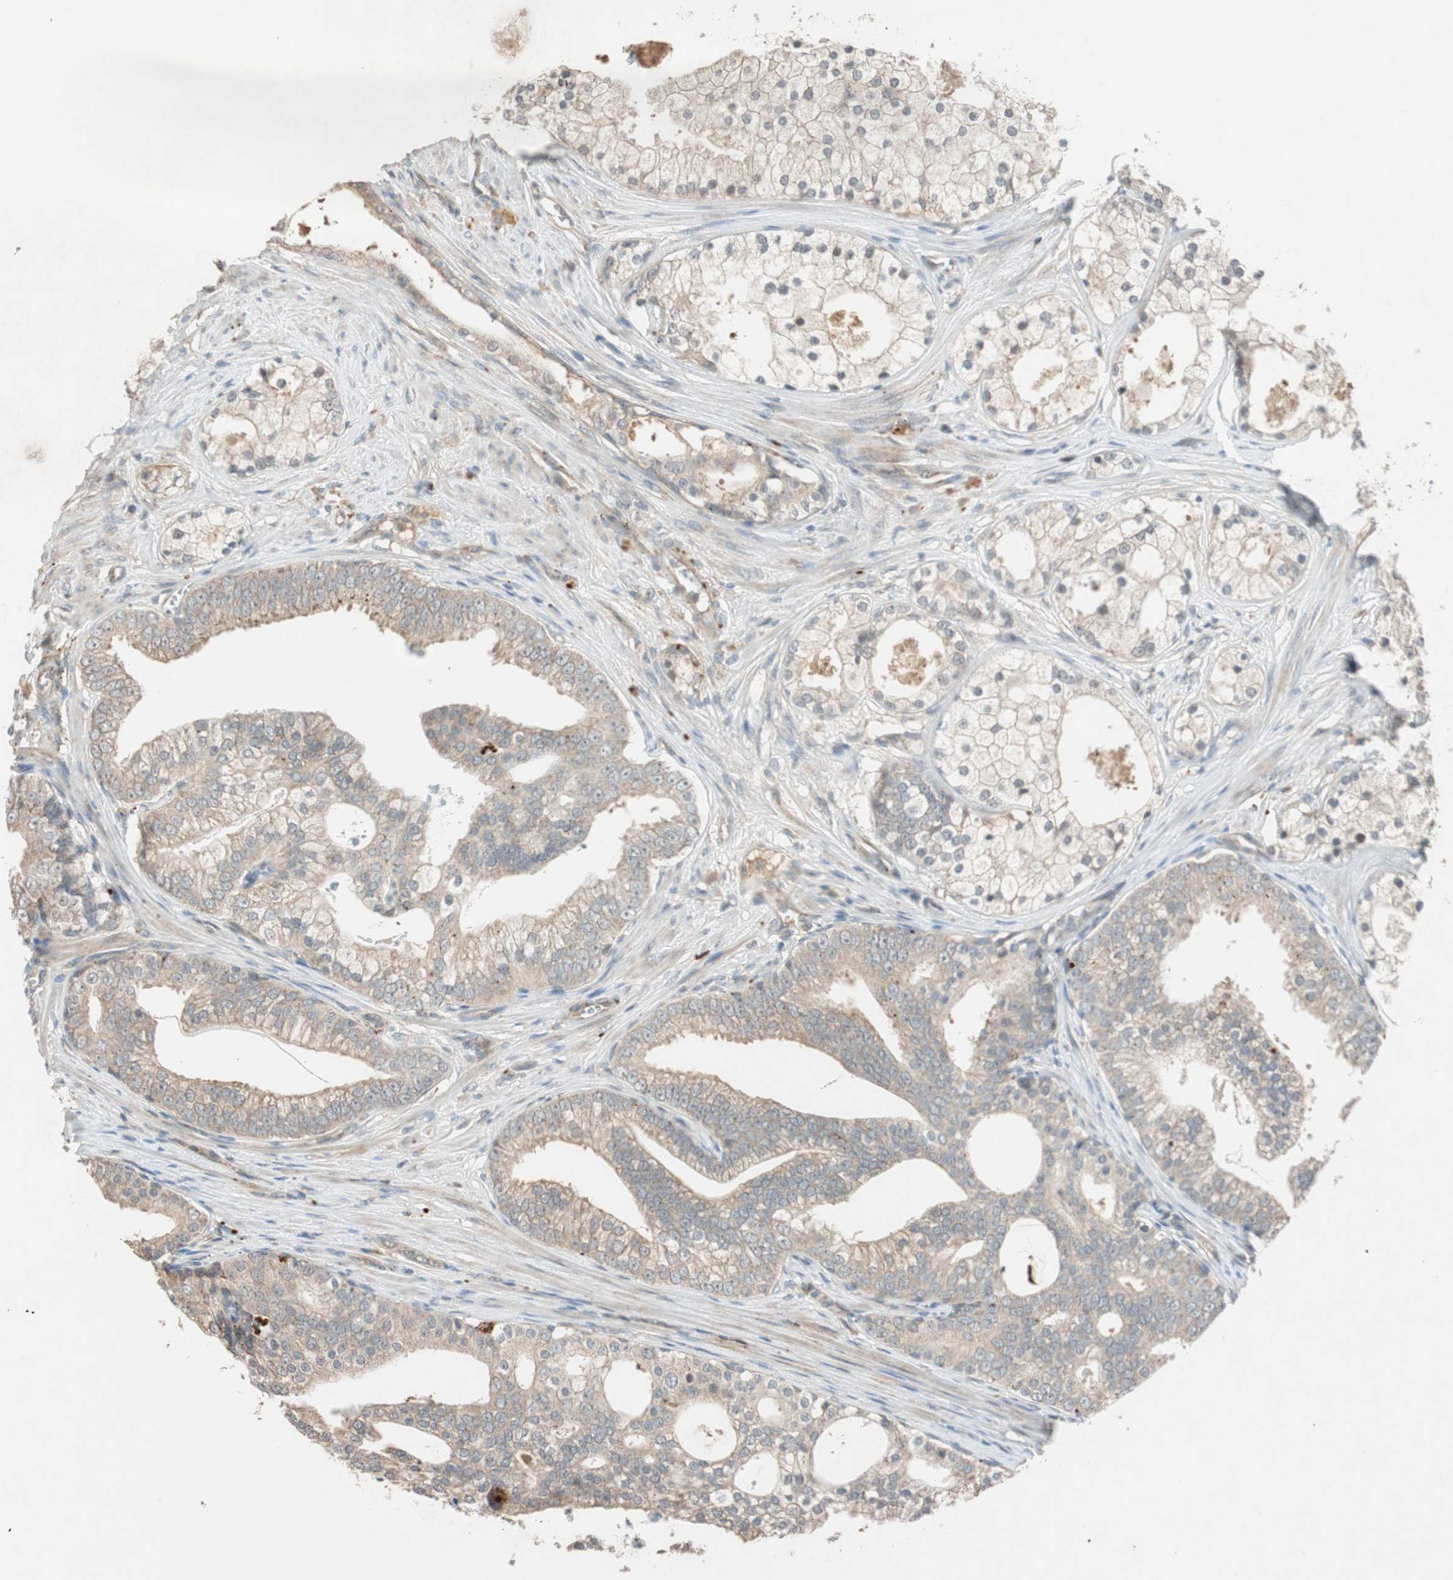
{"staining": {"intensity": "weak", "quantity": ">75%", "location": "cytoplasmic/membranous"}, "tissue": "prostate cancer", "cell_type": "Tumor cells", "image_type": "cancer", "snomed": [{"axis": "morphology", "description": "Adenocarcinoma, Low grade"}, {"axis": "topography", "description": "Prostate"}], "caption": "Brown immunohistochemical staining in human prostate adenocarcinoma (low-grade) shows weak cytoplasmic/membranous expression in about >75% of tumor cells. (DAB IHC with brightfield microscopy, high magnification).", "gene": "GLB1", "patient": {"sex": "male", "age": 58}}